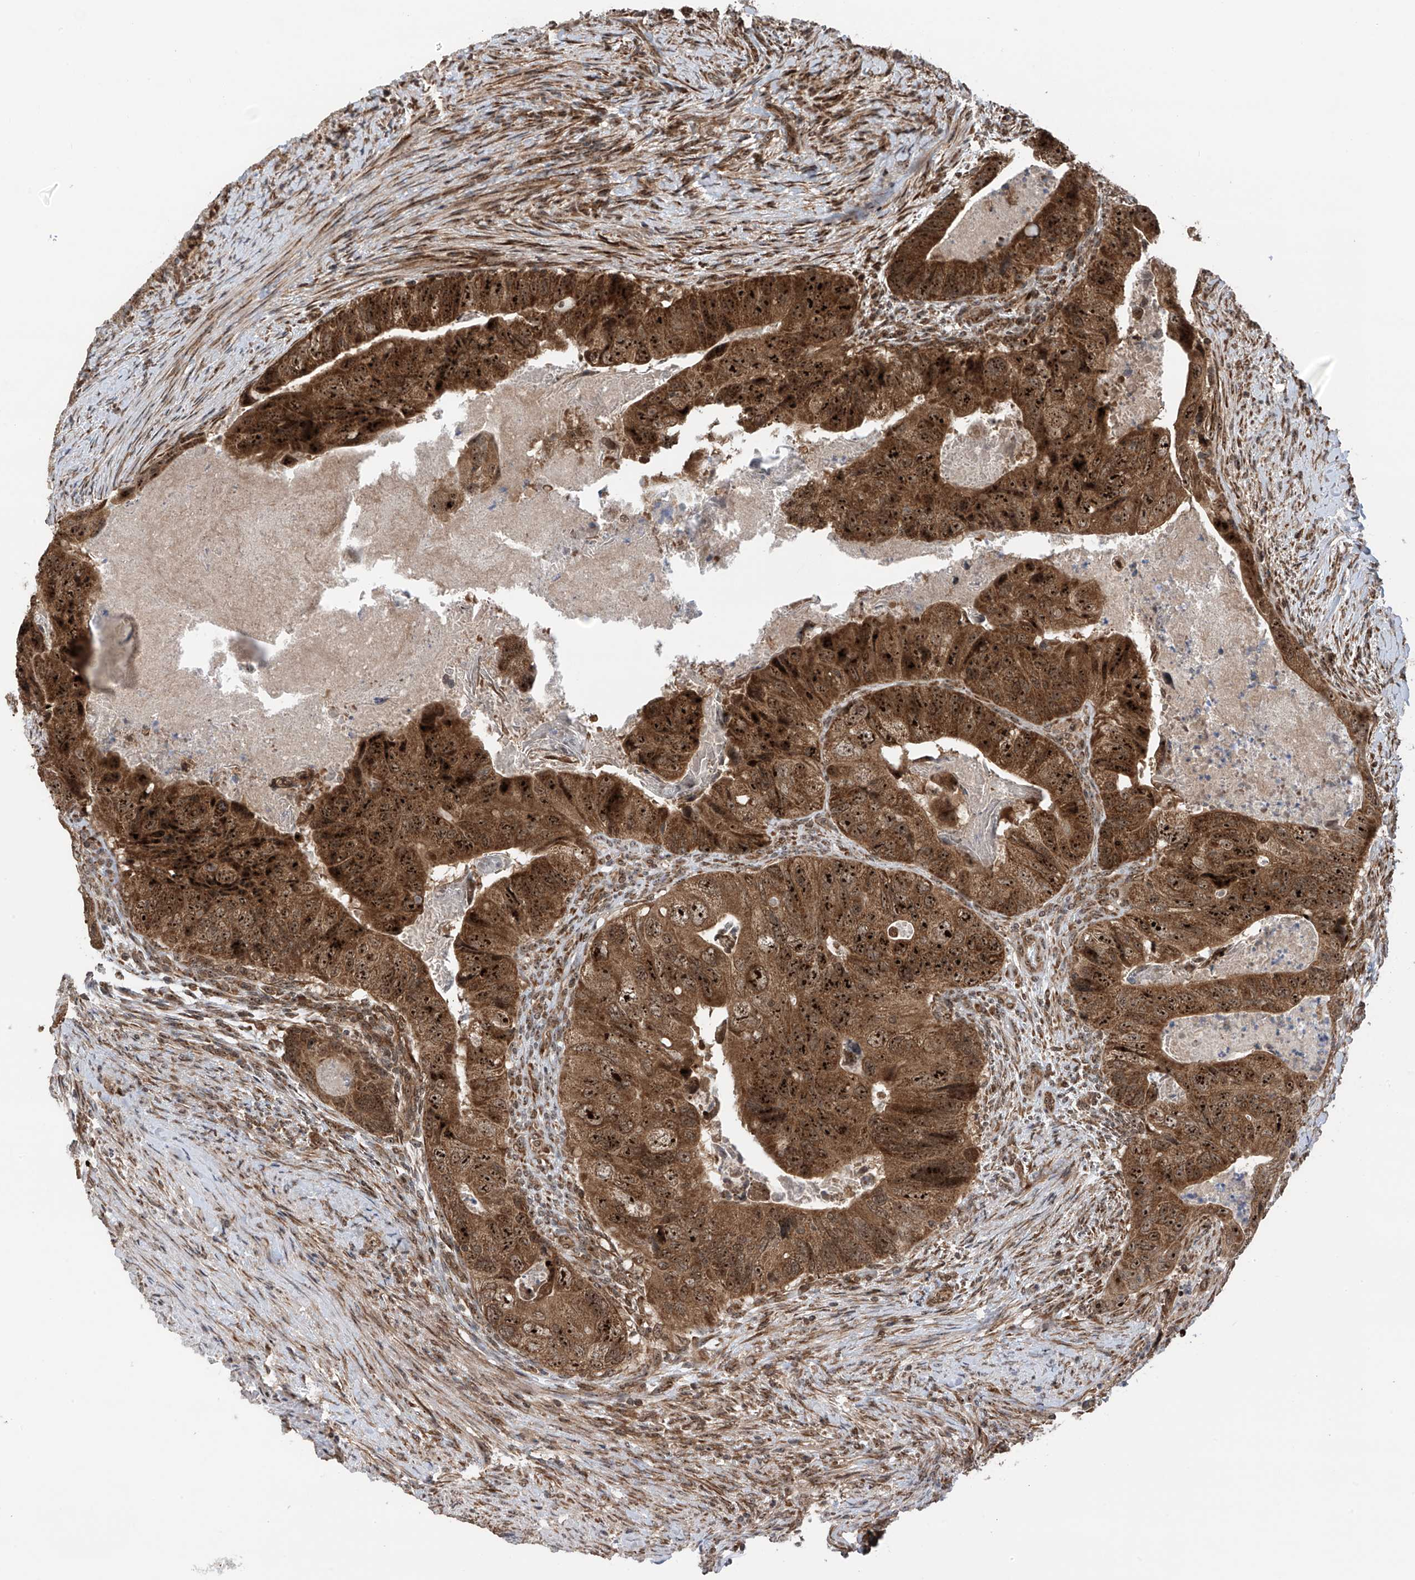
{"staining": {"intensity": "strong", "quantity": ">75%", "location": "cytoplasmic/membranous,nuclear"}, "tissue": "colorectal cancer", "cell_type": "Tumor cells", "image_type": "cancer", "snomed": [{"axis": "morphology", "description": "Adenocarcinoma, NOS"}, {"axis": "topography", "description": "Rectum"}], "caption": "A high-resolution histopathology image shows immunohistochemistry staining of adenocarcinoma (colorectal), which shows strong cytoplasmic/membranous and nuclear expression in about >75% of tumor cells.", "gene": "C1orf131", "patient": {"sex": "male", "age": 63}}